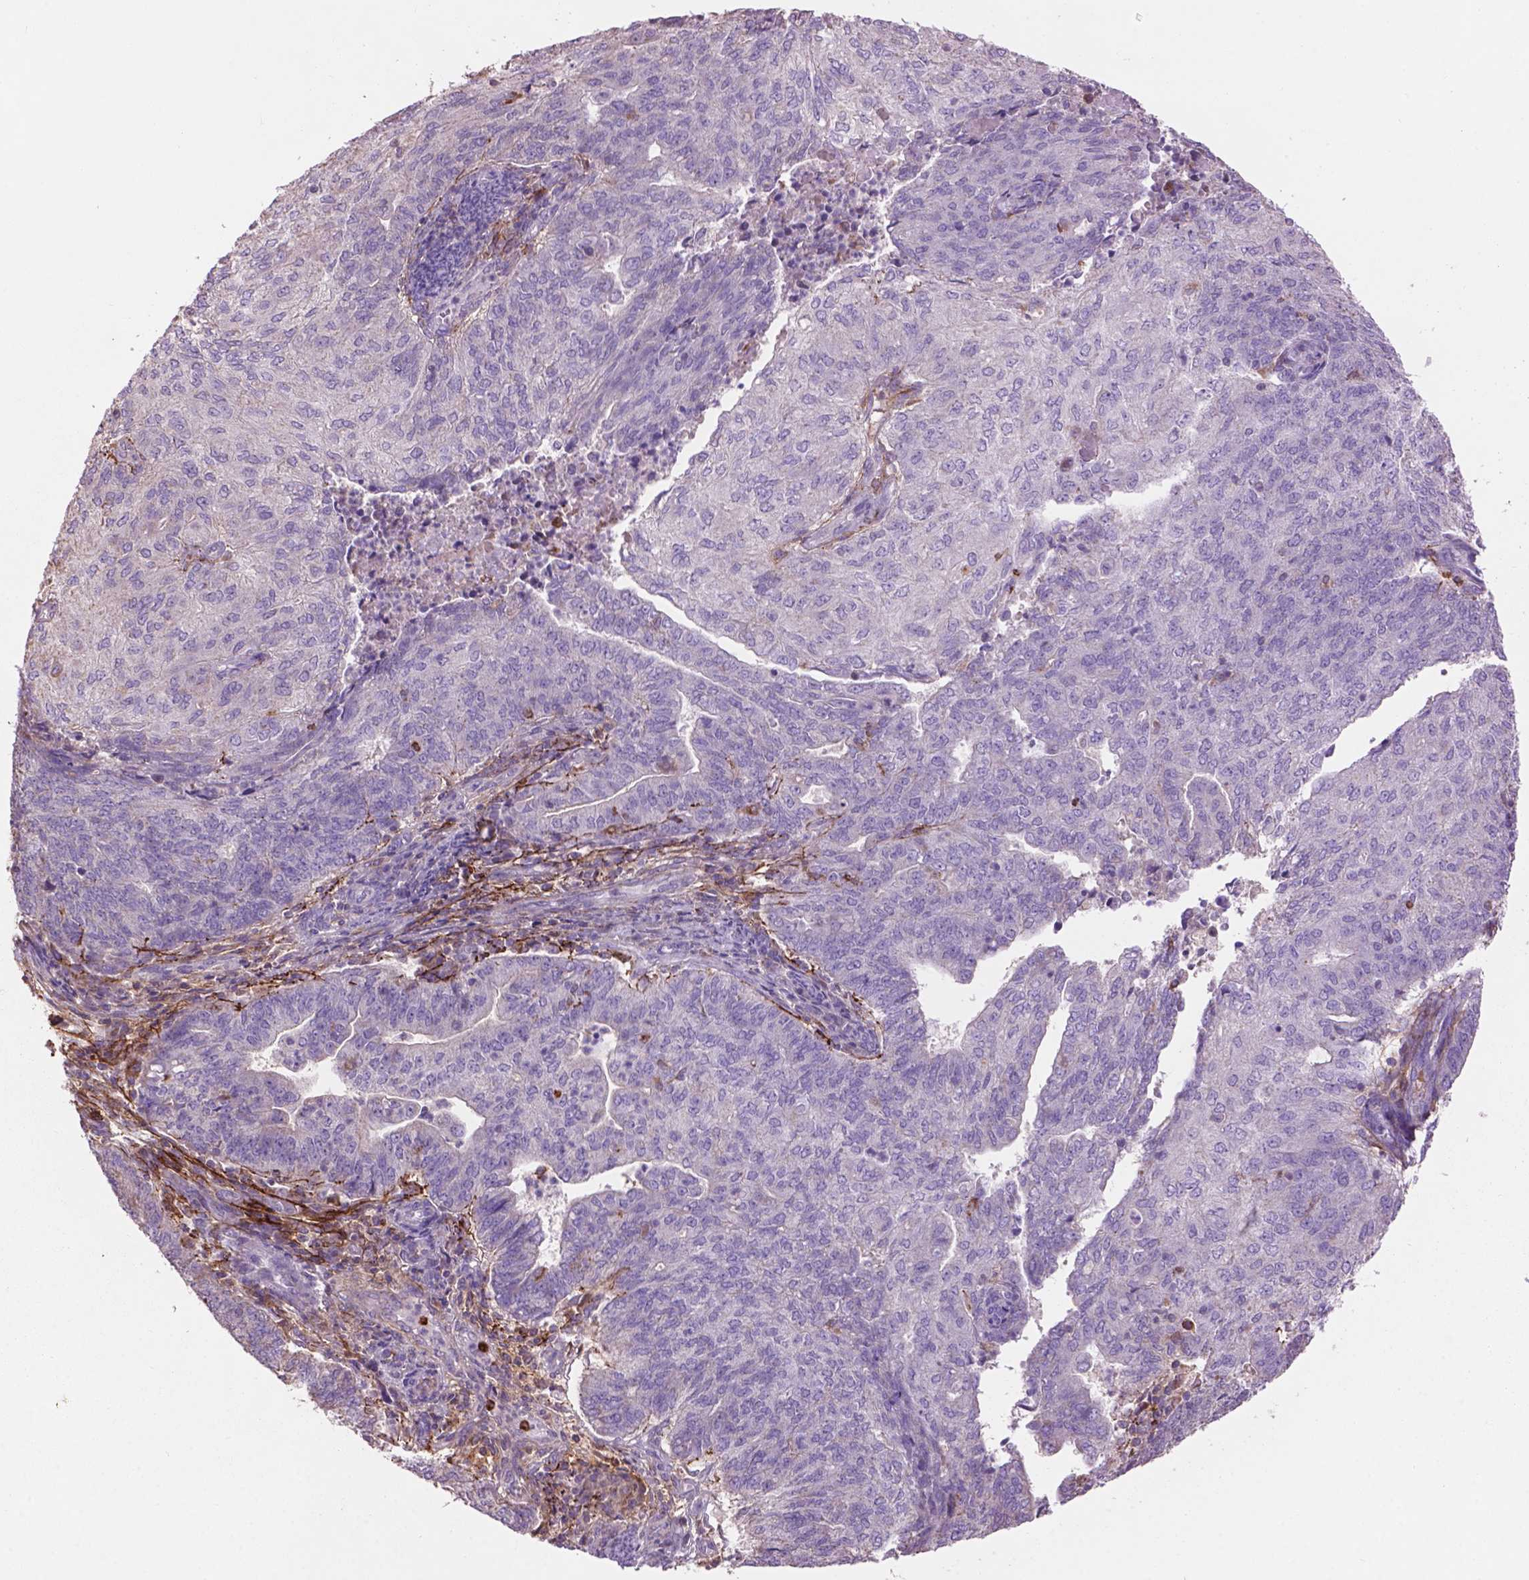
{"staining": {"intensity": "negative", "quantity": "none", "location": "none"}, "tissue": "endometrial cancer", "cell_type": "Tumor cells", "image_type": "cancer", "snomed": [{"axis": "morphology", "description": "Adenocarcinoma, NOS"}, {"axis": "topography", "description": "Endometrium"}], "caption": "Immunohistochemistry image of neoplastic tissue: adenocarcinoma (endometrial) stained with DAB reveals no significant protein expression in tumor cells.", "gene": "LRRC3C", "patient": {"sex": "female", "age": 82}}